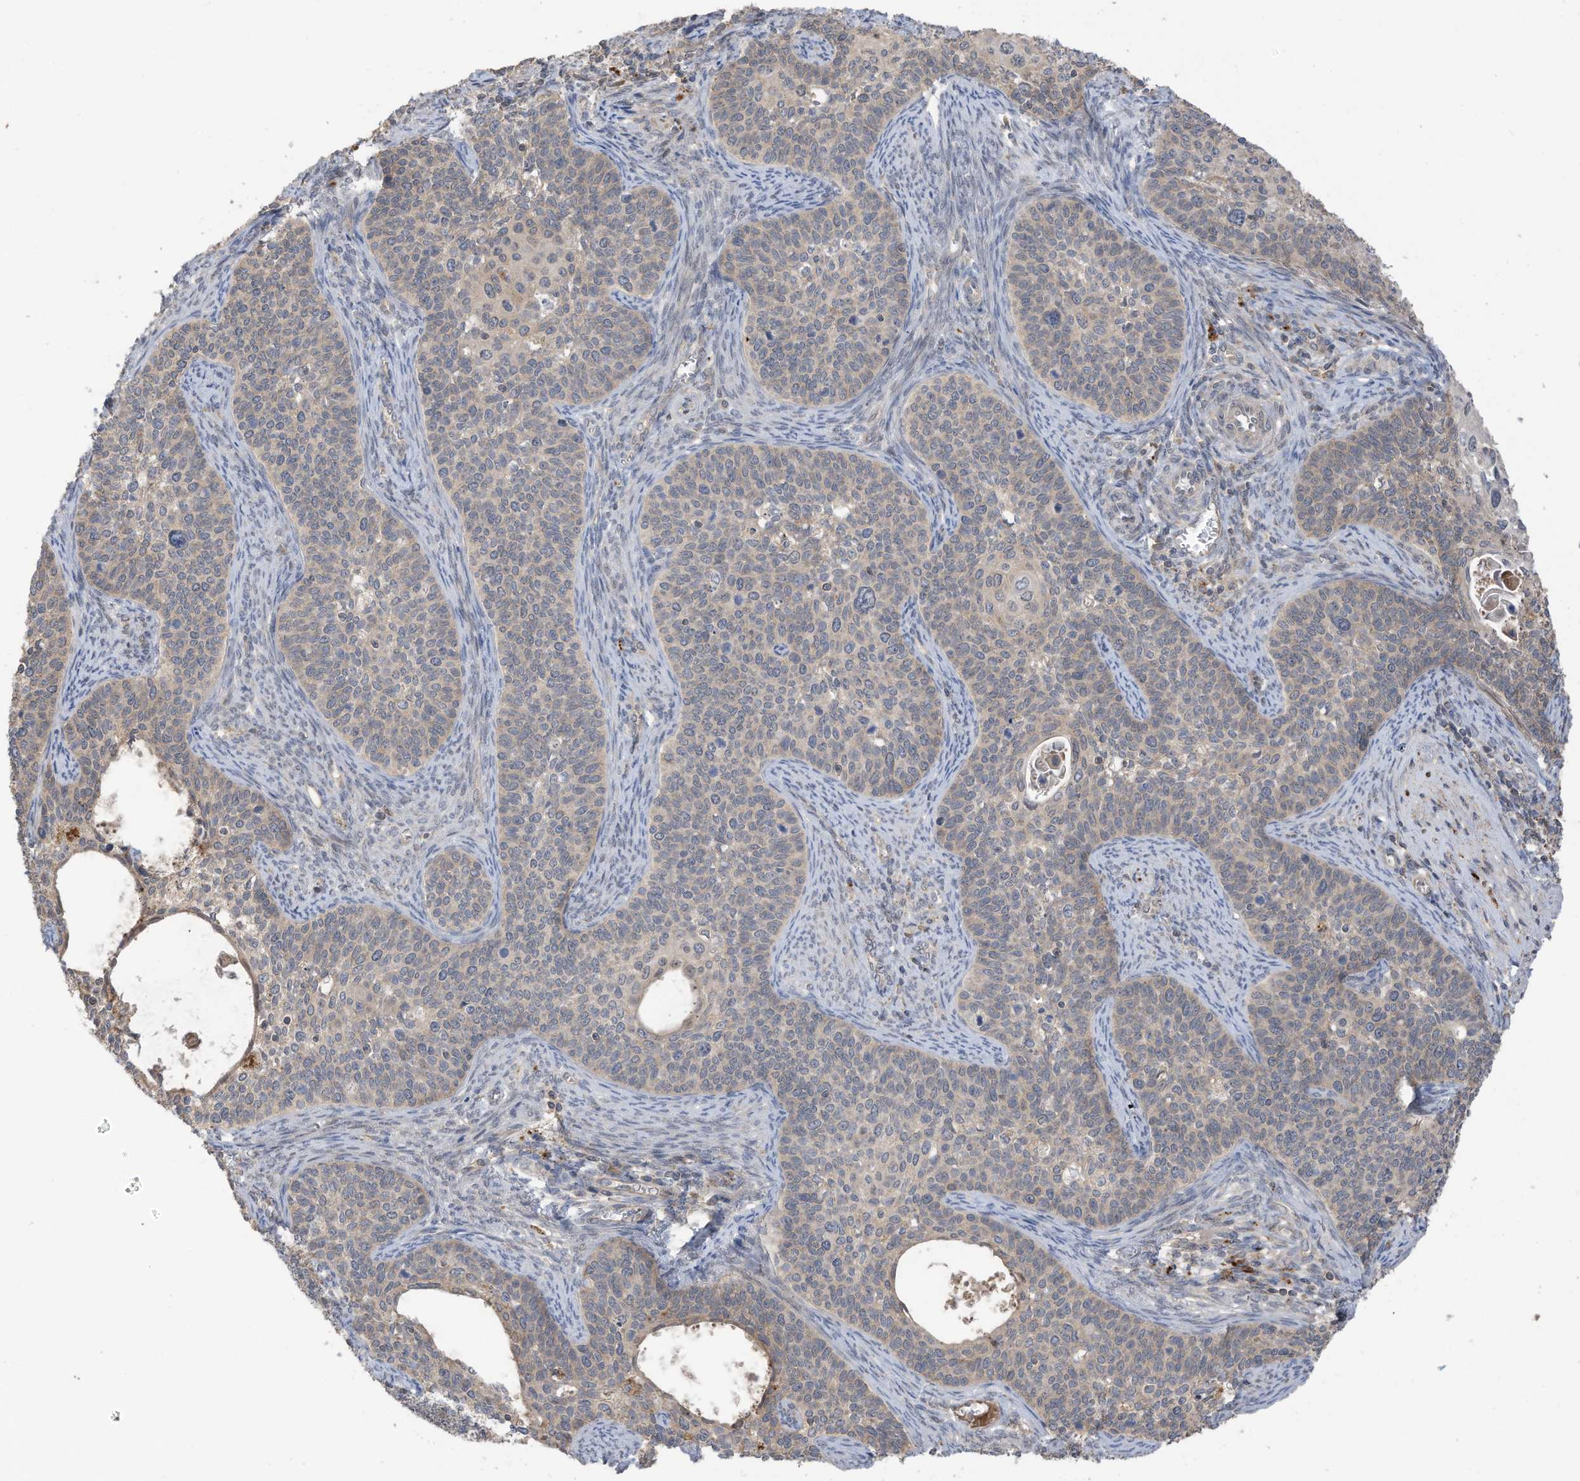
{"staining": {"intensity": "negative", "quantity": "none", "location": "none"}, "tissue": "cervical cancer", "cell_type": "Tumor cells", "image_type": "cancer", "snomed": [{"axis": "morphology", "description": "Squamous cell carcinoma, NOS"}, {"axis": "topography", "description": "Cervix"}], "caption": "A high-resolution image shows immunohistochemistry (IHC) staining of squamous cell carcinoma (cervical), which shows no significant positivity in tumor cells. Nuclei are stained in blue.", "gene": "REC8", "patient": {"sex": "female", "age": 33}}